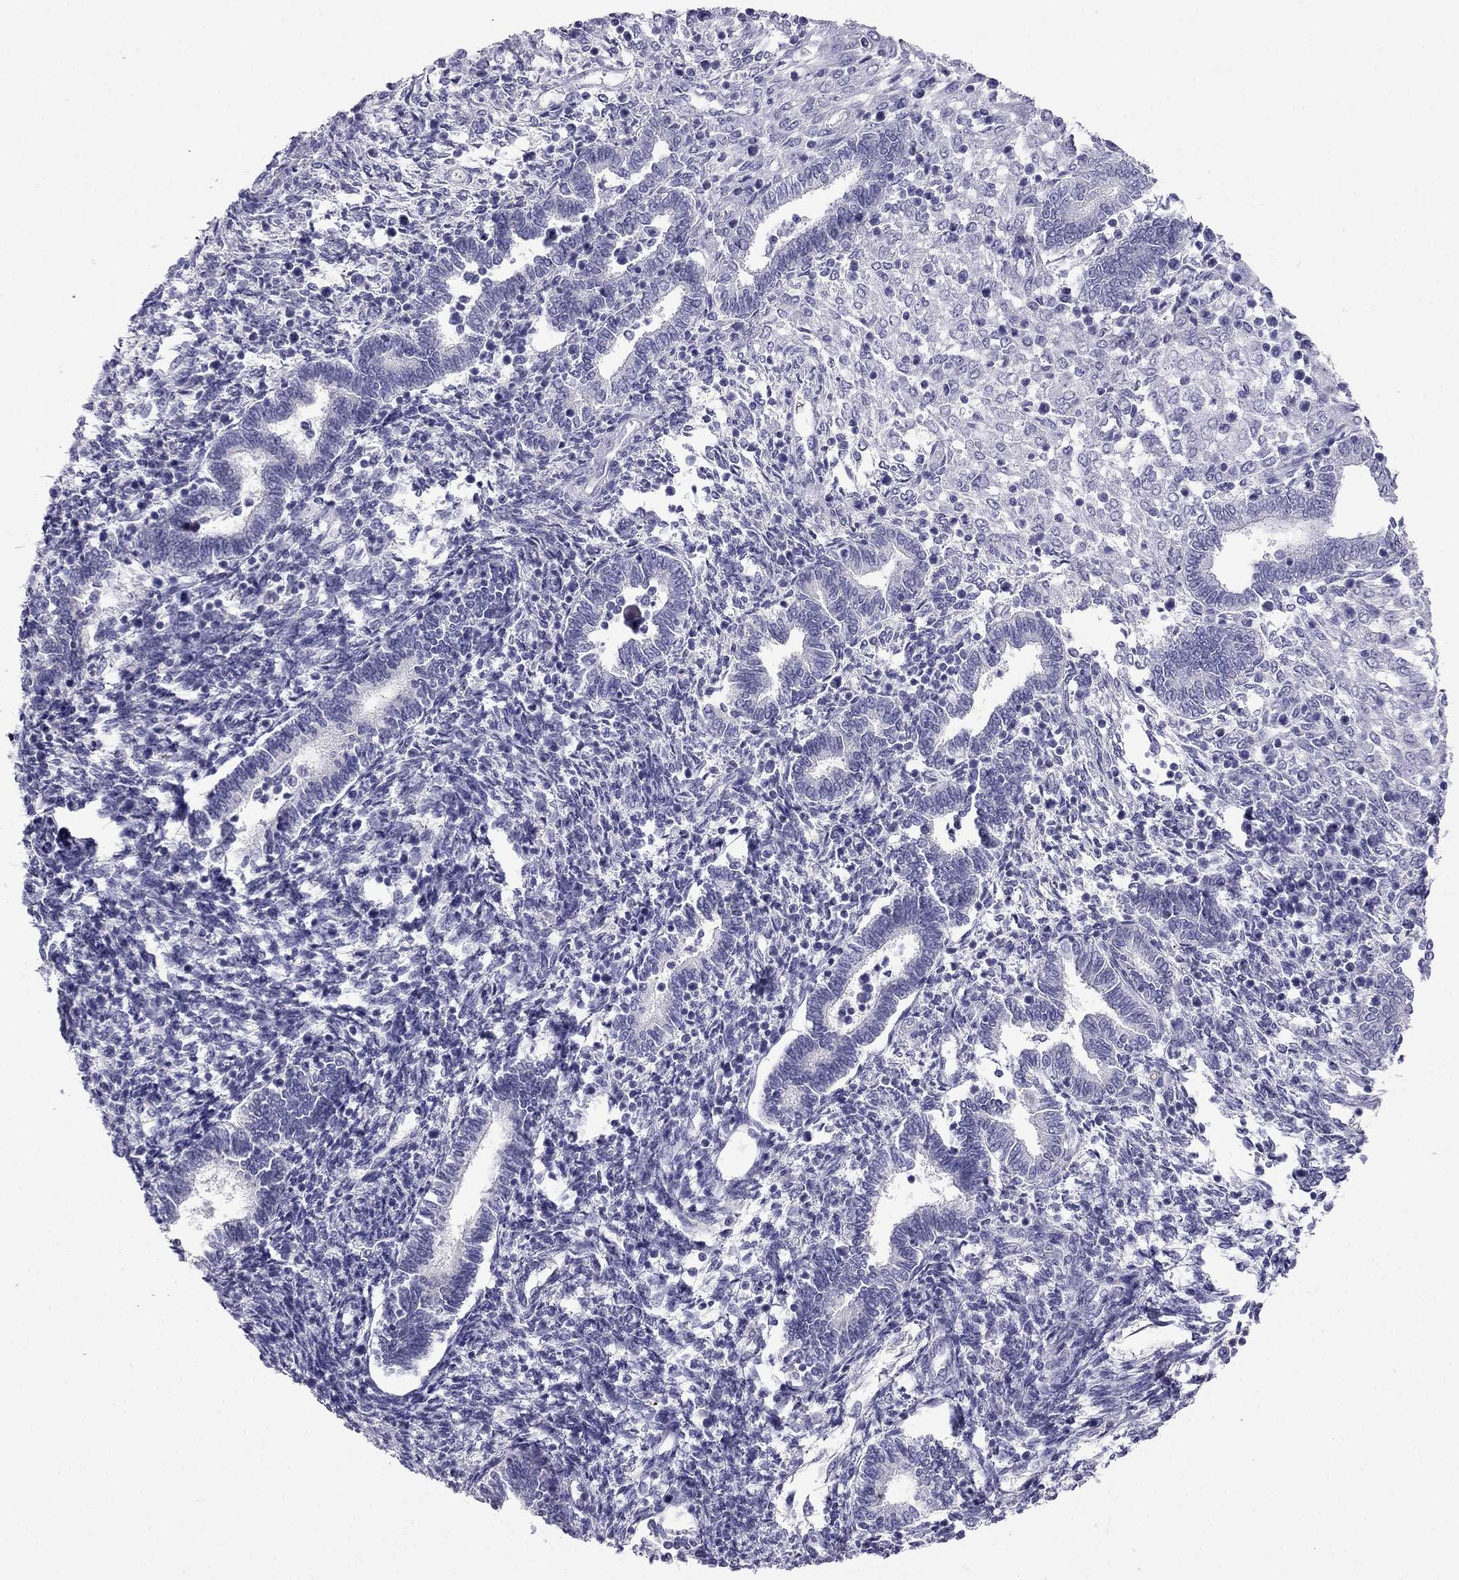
{"staining": {"intensity": "negative", "quantity": "none", "location": "none"}, "tissue": "endometrium", "cell_type": "Cells in endometrial stroma", "image_type": "normal", "snomed": [{"axis": "morphology", "description": "Normal tissue, NOS"}, {"axis": "topography", "description": "Endometrium"}], "caption": "High magnification brightfield microscopy of unremarkable endometrium stained with DAB (3,3'-diaminobenzidine) (brown) and counterstained with hematoxylin (blue): cells in endometrial stroma show no significant expression.", "gene": "ERC2", "patient": {"sex": "female", "age": 42}}